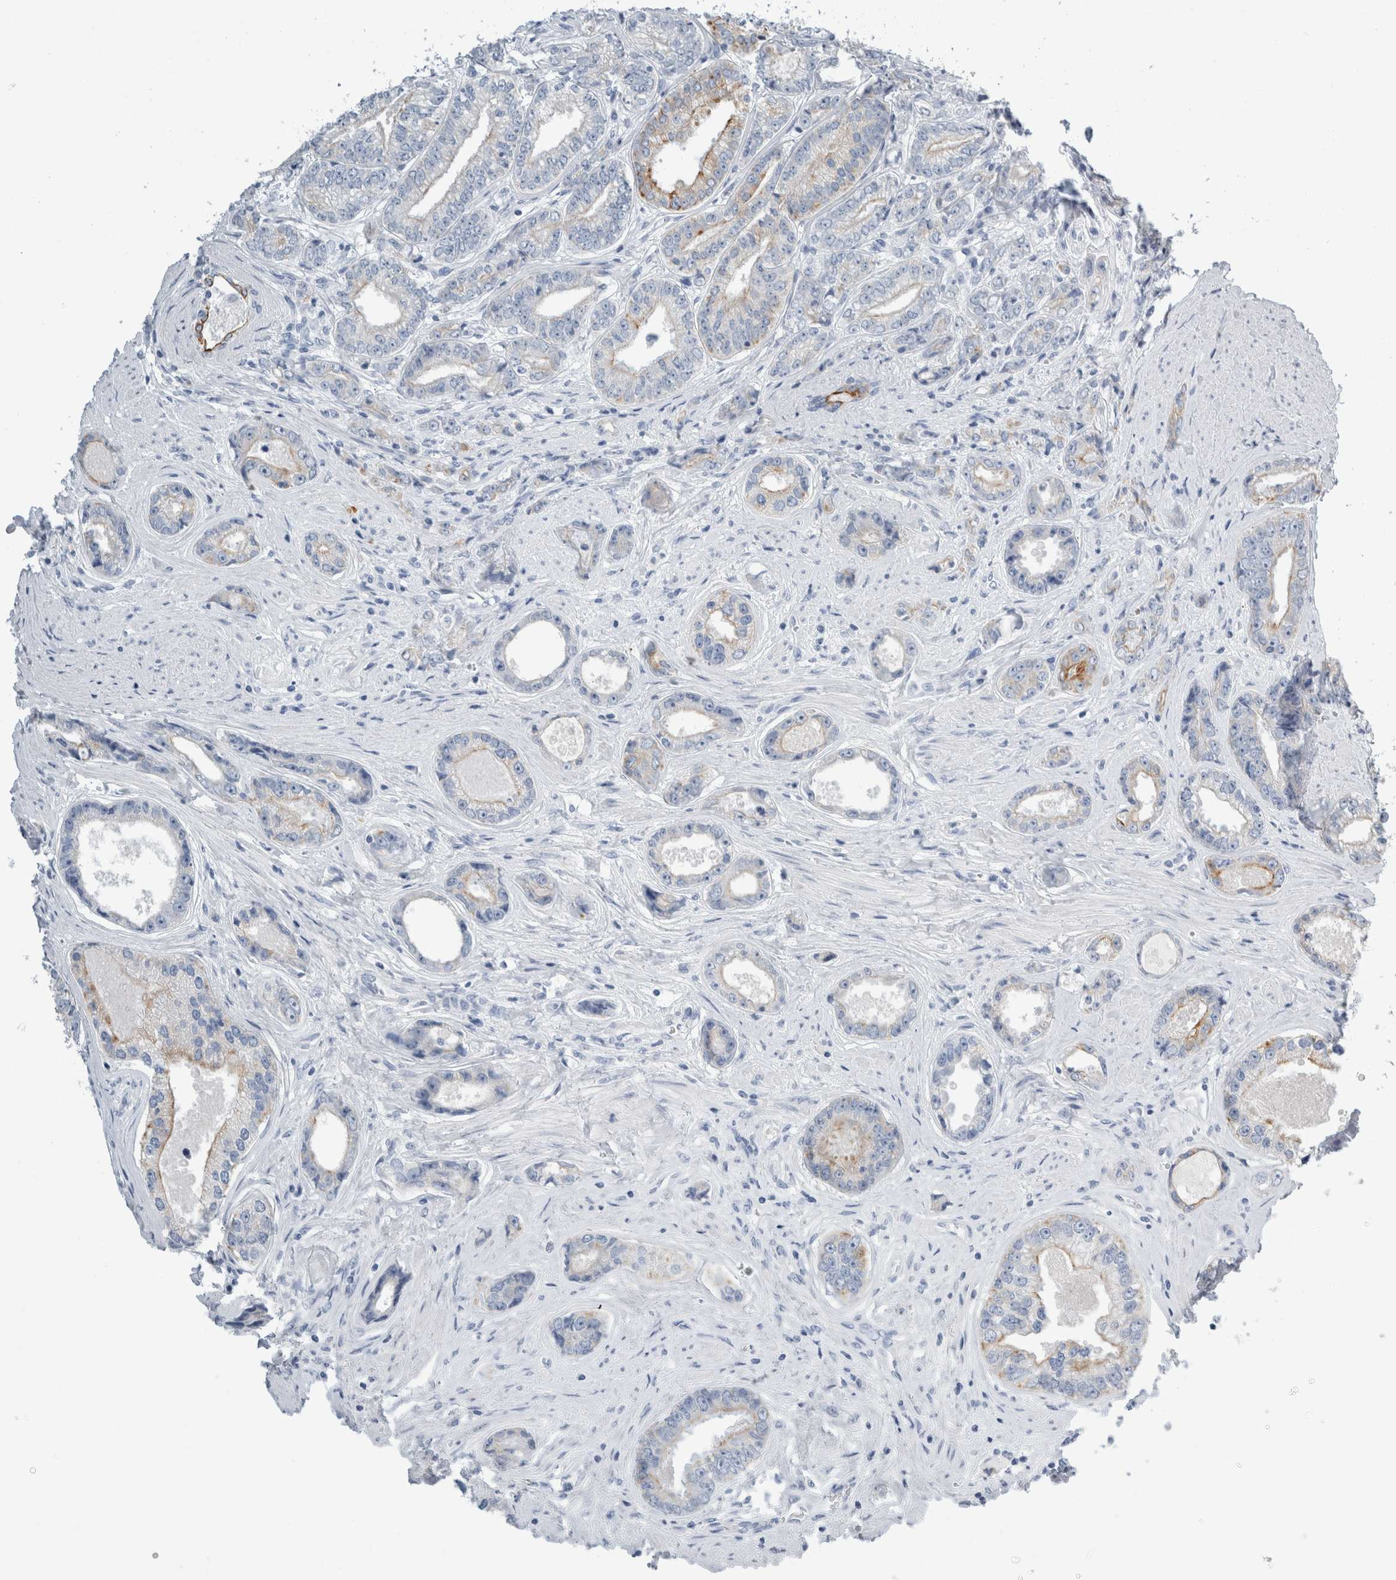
{"staining": {"intensity": "weak", "quantity": "<25%", "location": "cytoplasmic/membranous"}, "tissue": "prostate cancer", "cell_type": "Tumor cells", "image_type": "cancer", "snomed": [{"axis": "morphology", "description": "Adenocarcinoma, High grade"}, {"axis": "topography", "description": "Prostate"}], "caption": "A micrograph of human high-grade adenocarcinoma (prostate) is negative for staining in tumor cells. (DAB IHC, high magnification).", "gene": "RPH3AL", "patient": {"sex": "male", "age": 61}}